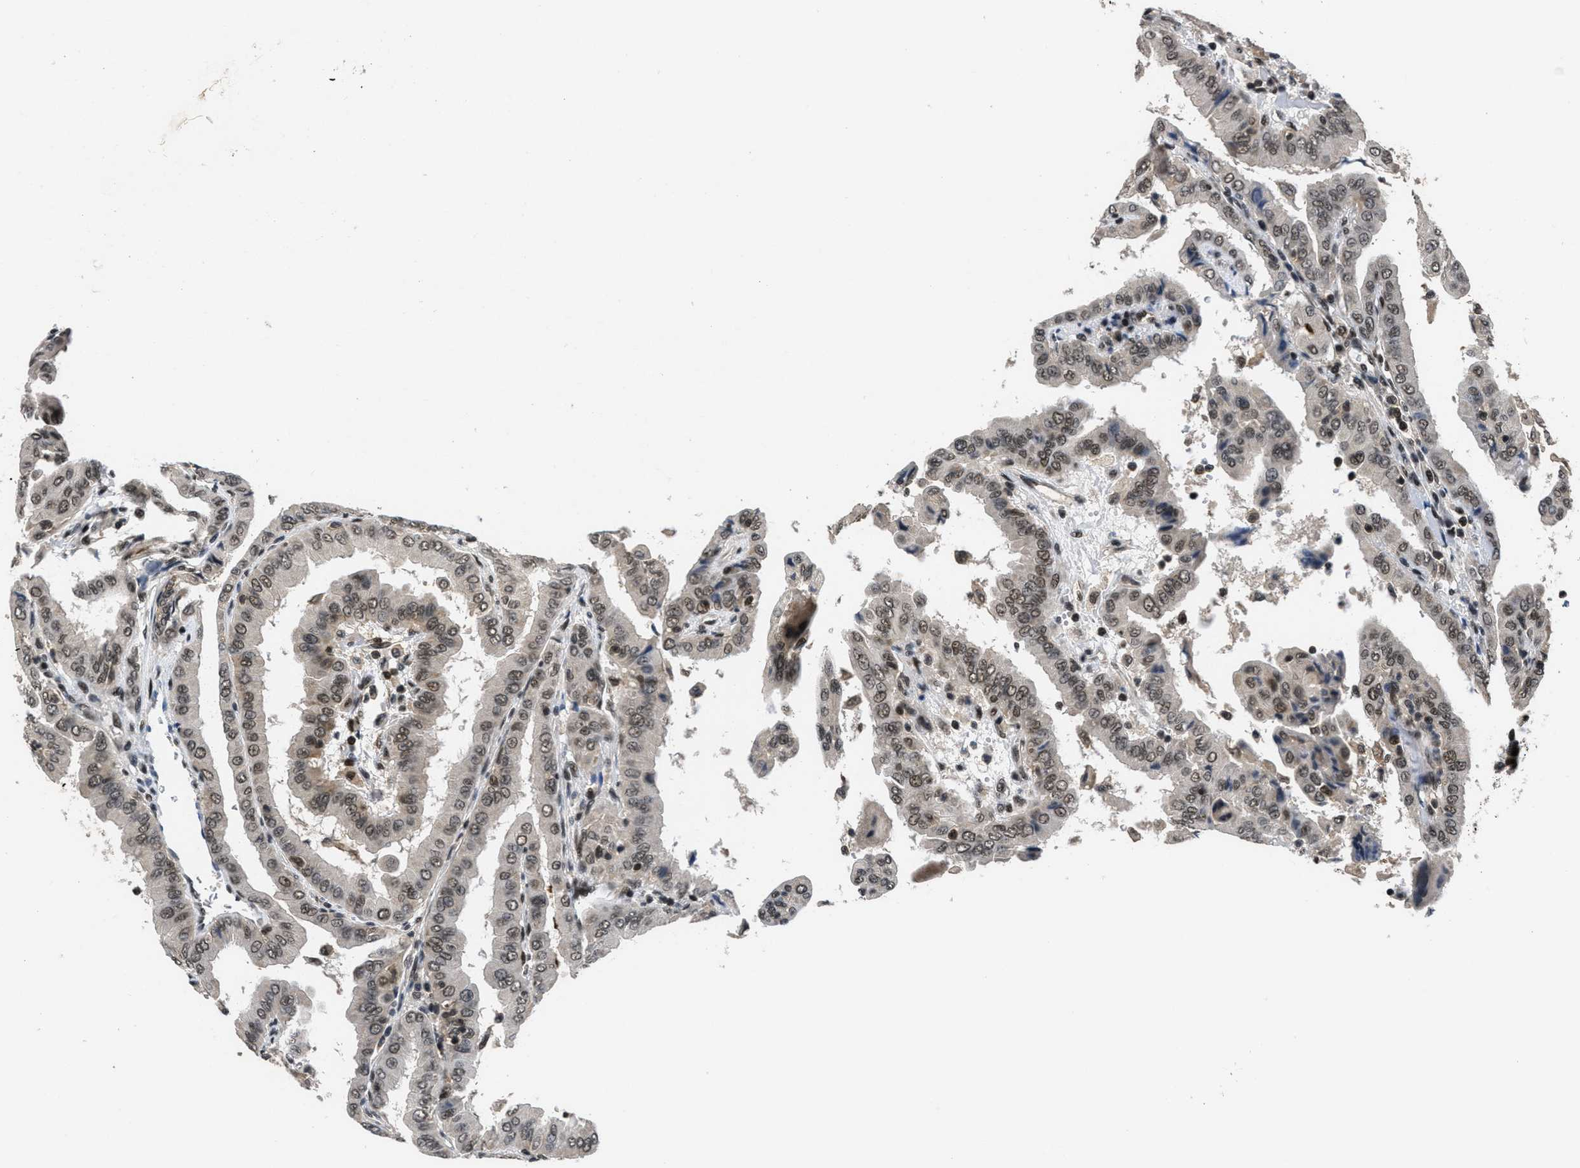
{"staining": {"intensity": "moderate", "quantity": ">75%", "location": "nuclear"}, "tissue": "thyroid cancer", "cell_type": "Tumor cells", "image_type": "cancer", "snomed": [{"axis": "morphology", "description": "Papillary adenocarcinoma, NOS"}, {"axis": "topography", "description": "Thyroid gland"}], "caption": "Moderate nuclear expression for a protein is identified in about >75% of tumor cells of thyroid cancer (papillary adenocarcinoma) using IHC.", "gene": "CUL4B", "patient": {"sex": "male", "age": 33}}